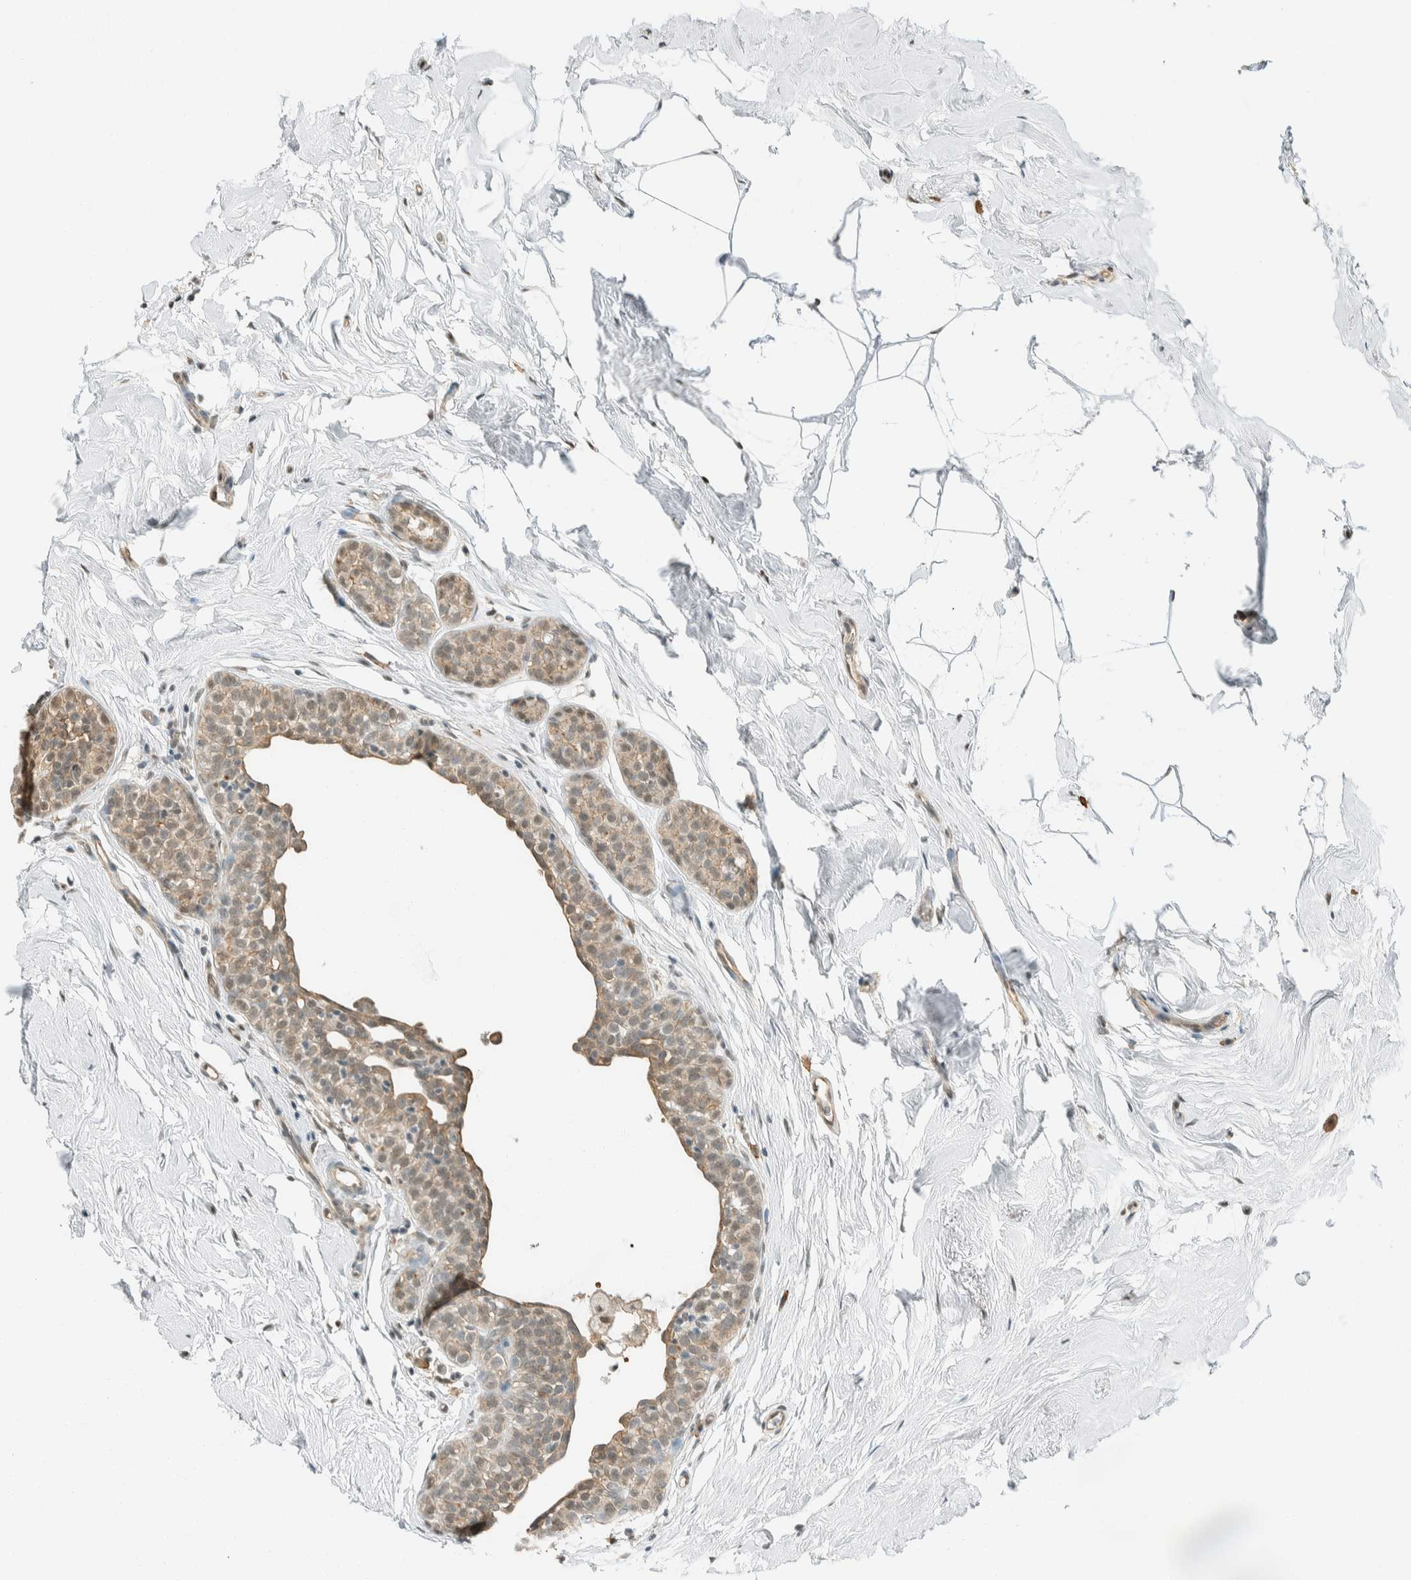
{"staining": {"intensity": "weak", "quantity": ">75%", "location": "cytoplasmic/membranous,nuclear"}, "tissue": "breast cancer", "cell_type": "Tumor cells", "image_type": "cancer", "snomed": [{"axis": "morphology", "description": "Duct carcinoma"}, {"axis": "topography", "description": "Breast"}], "caption": "Immunohistochemistry (DAB) staining of invasive ductal carcinoma (breast) displays weak cytoplasmic/membranous and nuclear protein staining in about >75% of tumor cells.", "gene": "NIBAN2", "patient": {"sex": "female", "age": 55}}